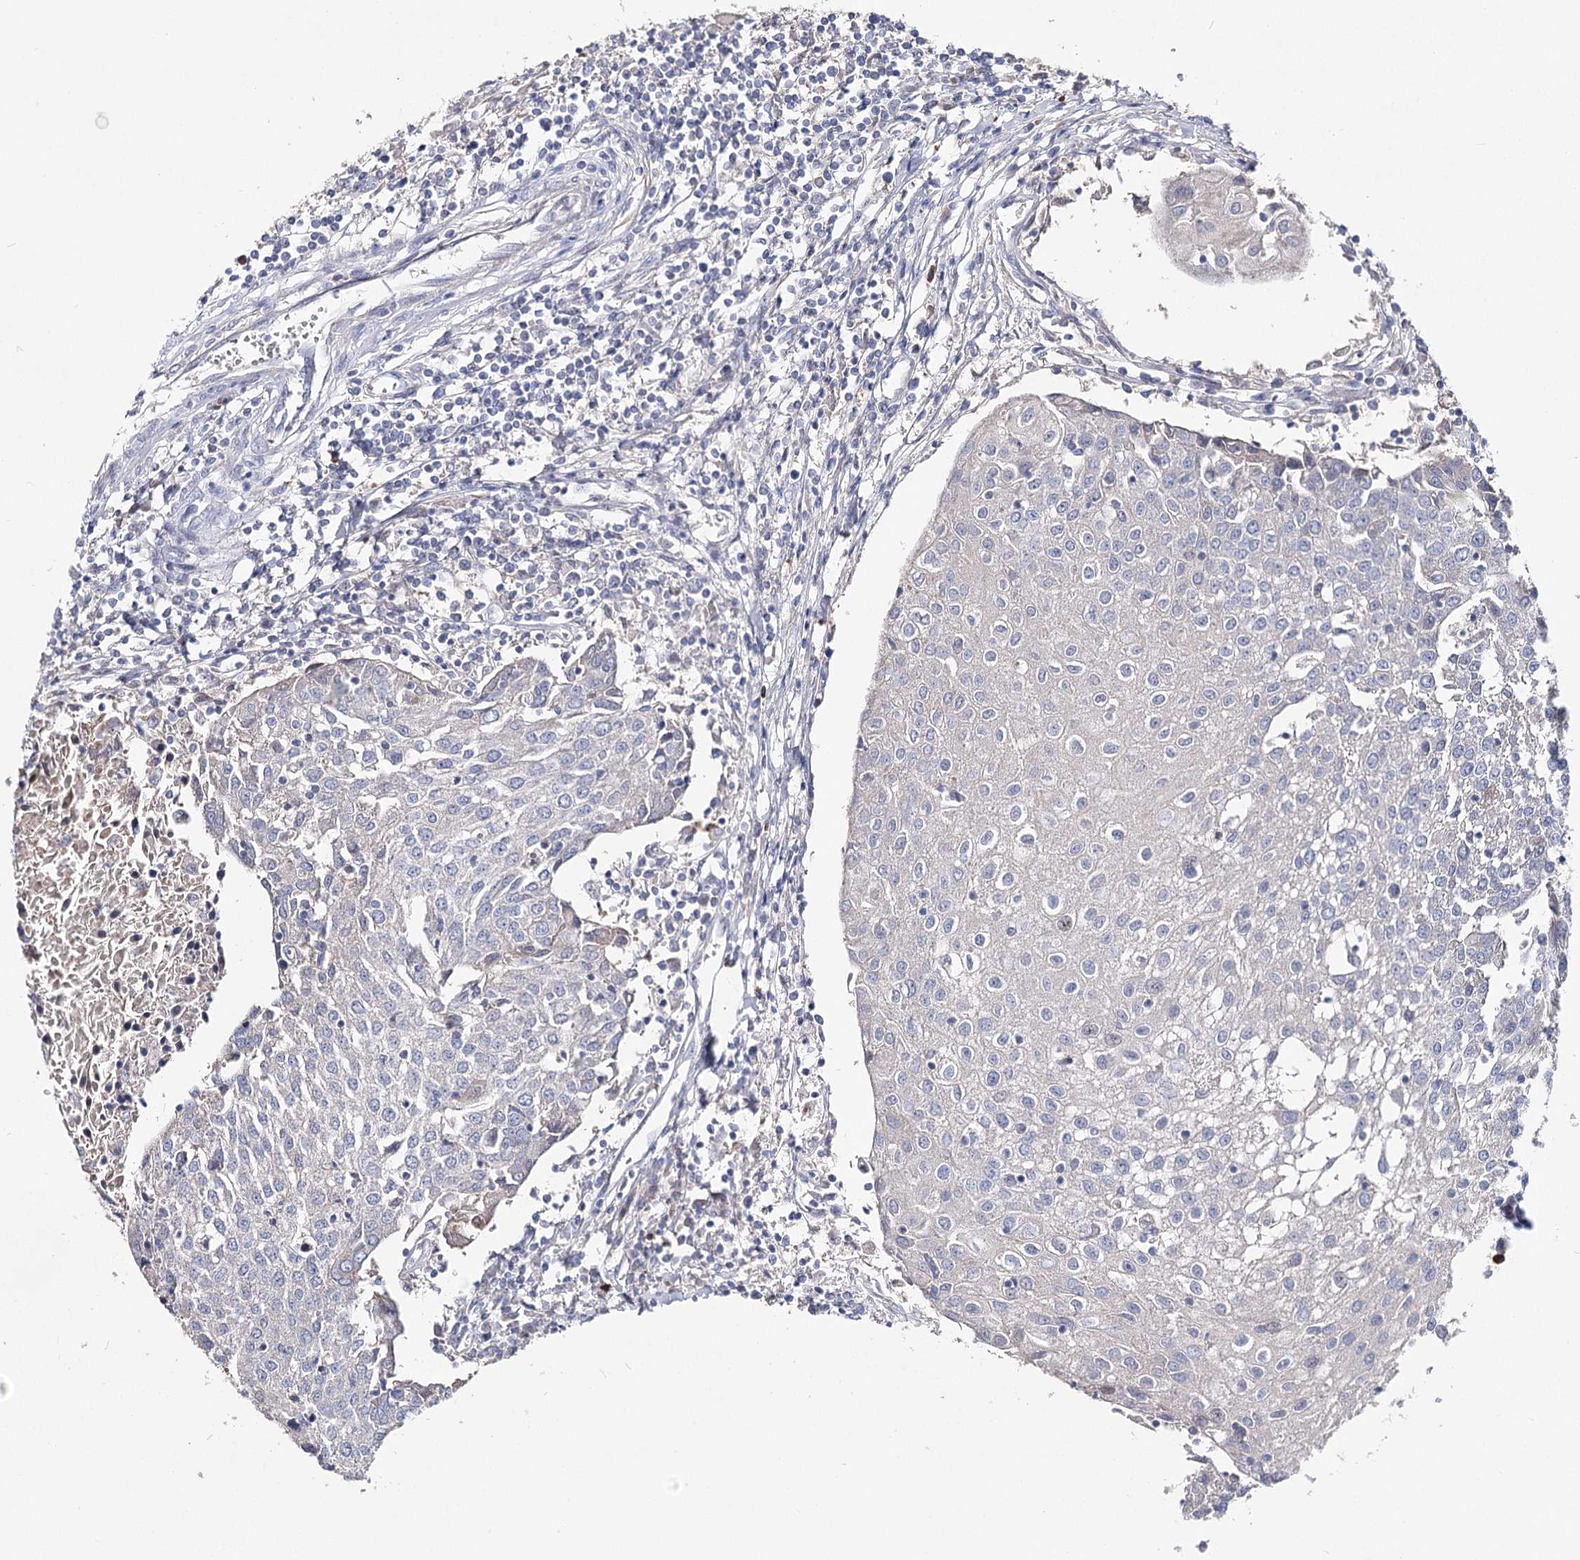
{"staining": {"intensity": "negative", "quantity": "none", "location": "none"}, "tissue": "urothelial cancer", "cell_type": "Tumor cells", "image_type": "cancer", "snomed": [{"axis": "morphology", "description": "Urothelial carcinoma, High grade"}, {"axis": "topography", "description": "Urinary bladder"}], "caption": "DAB immunohistochemical staining of urothelial carcinoma (high-grade) demonstrates no significant expression in tumor cells.", "gene": "NRAP", "patient": {"sex": "female", "age": 85}}